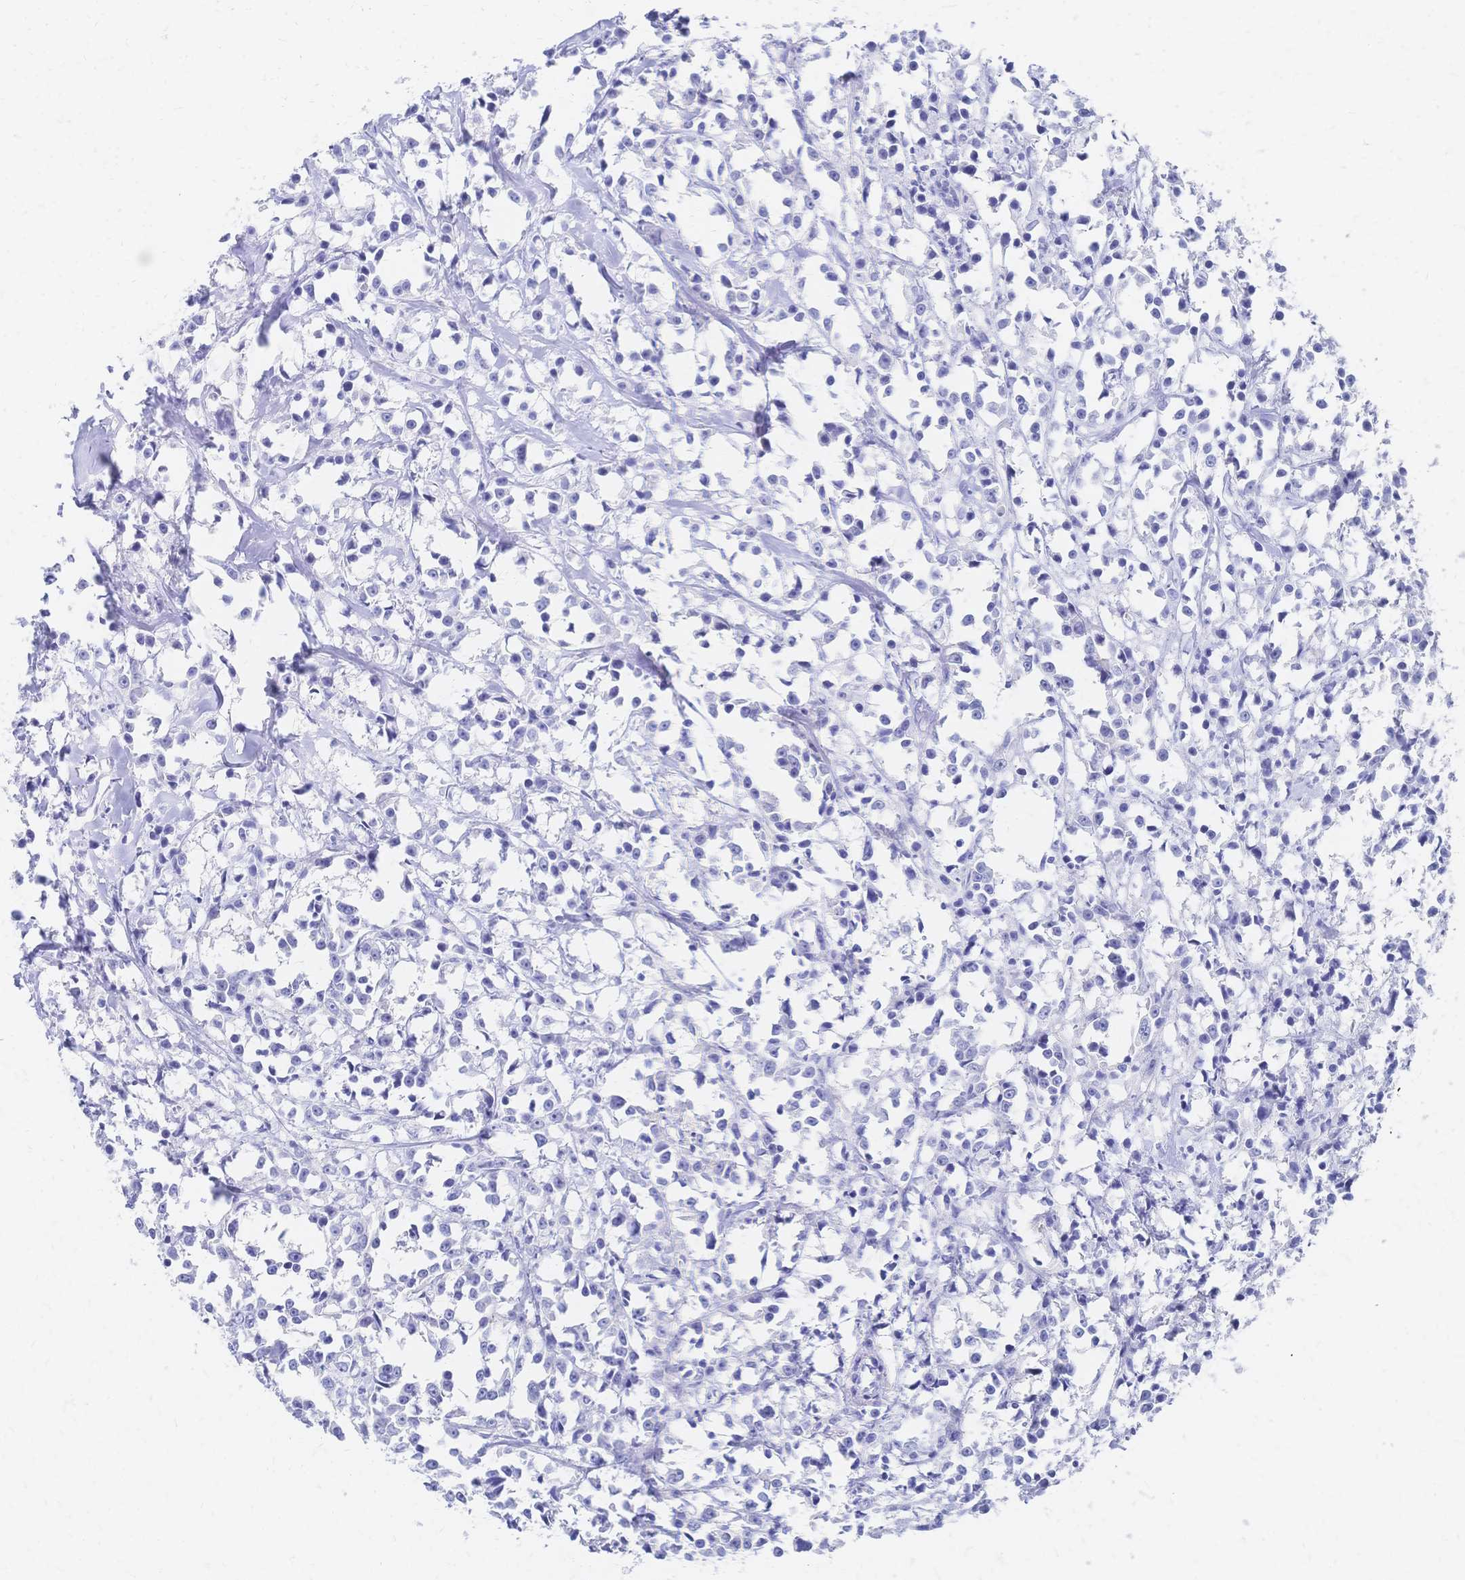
{"staining": {"intensity": "negative", "quantity": "none", "location": "none"}, "tissue": "breast cancer", "cell_type": "Tumor cells", "image_type": "cancer", "snomed": [{"axis": "morphology", "description": "Duct carcinoma"}, {"axis": "topography", "description": "Breast"}], "caption": "IHC of breast invasive ductal carcinoma demonstrates no staining in tumor cells. The staining is performed using DAB (3,3'-diaminobenzidine) brown chromogen with nuclei counter-stained in using hematoxylin.", "gene": "SLC5A1", "patient": {"sex": "female", "age": 80}}